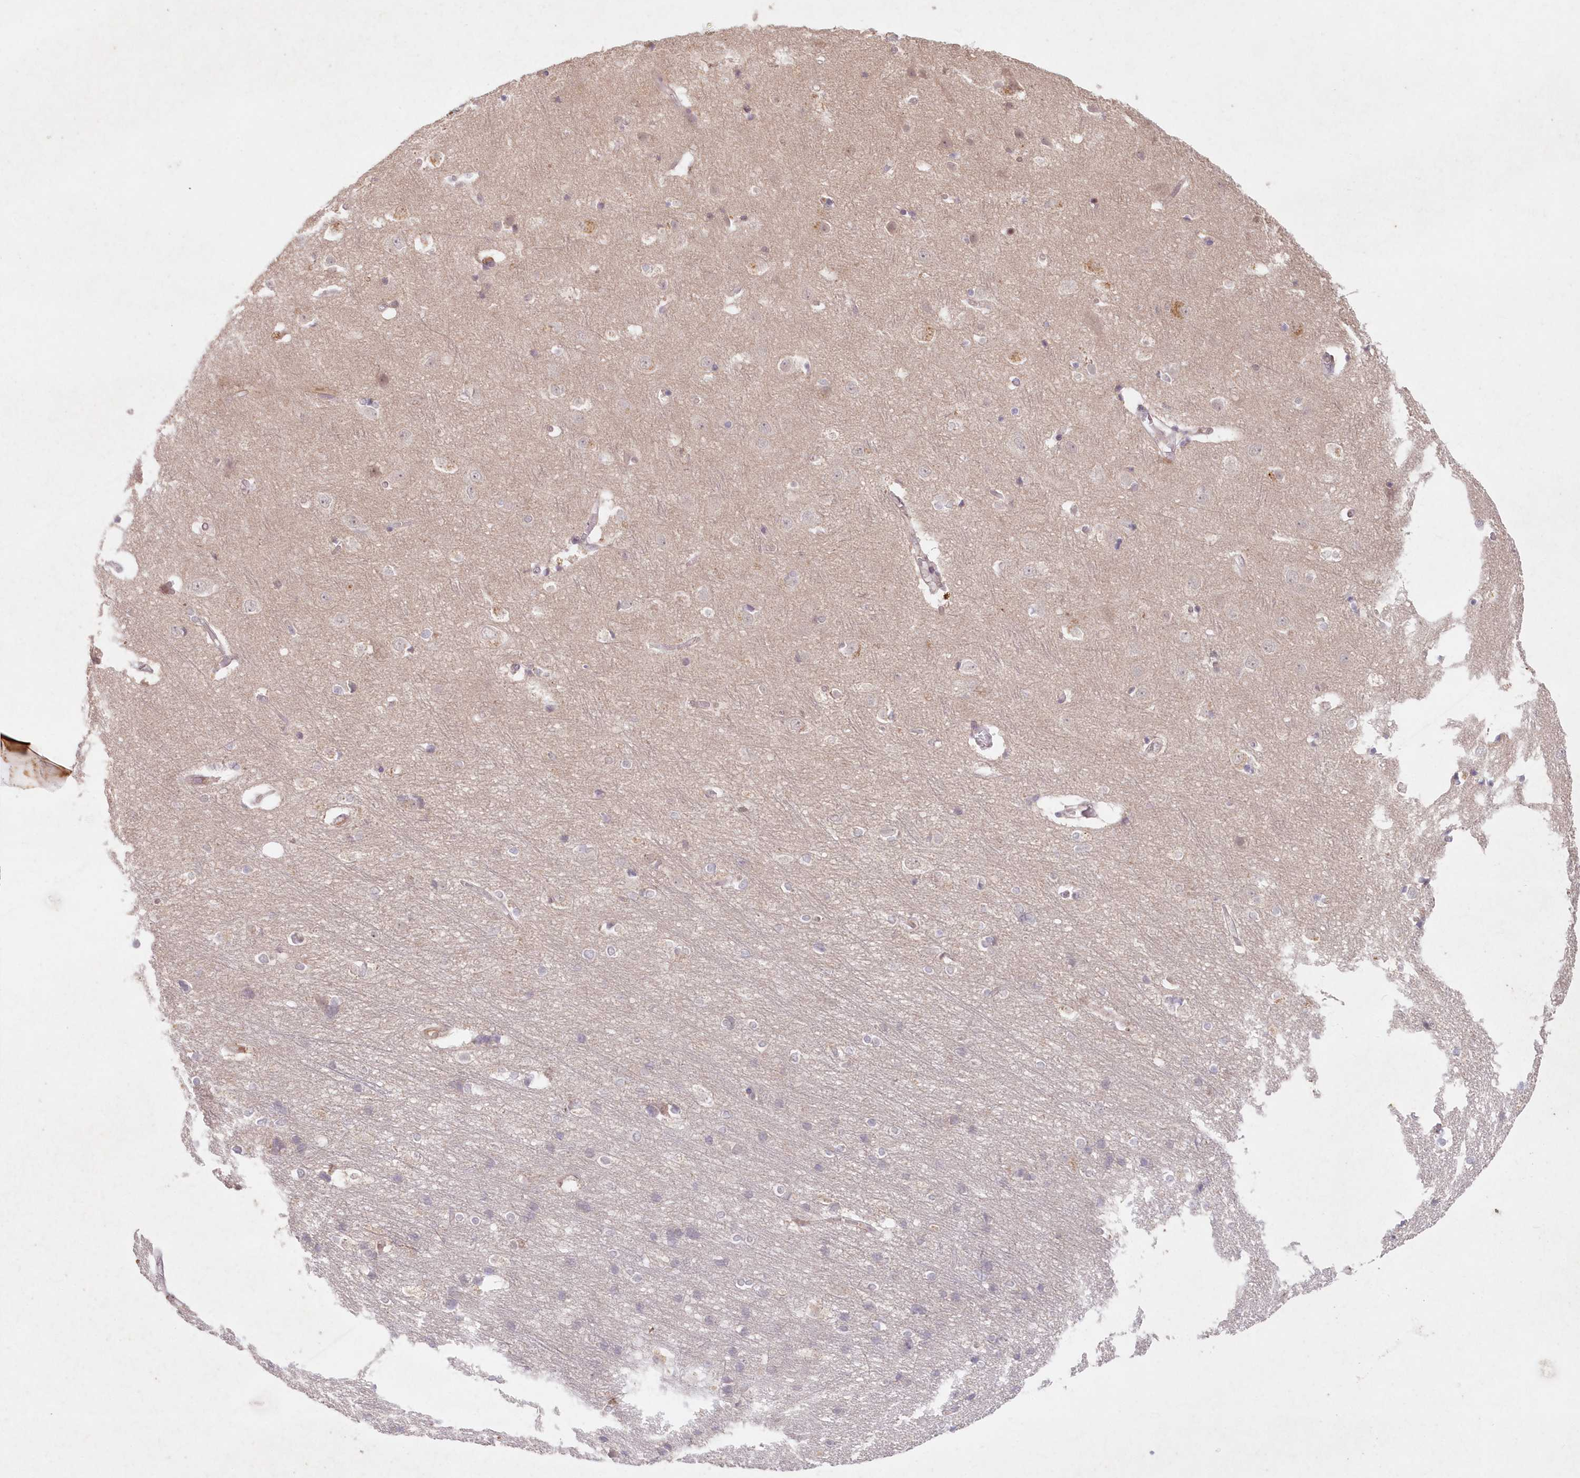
{"staining": {"intensity": "negative", "quantity": "none", "location": "none"}, "tissue": "cerebral cortex", "cell_type": "Endothelial cells", "image_type": "normal", "snomed": [{"axis": "morphology", "description": "Normal tissue, NOS"}, {"axis": "topography", "description": "Cerebral cortex"}], "caption": "DAB (3,3'-diaminobenzidine) immunohistochemical staining of benign cerebral cortex reveals no significant staining in endothelial cells.", "gene": "ASCC1", "patient": {"sex": "male", "age": 54}}